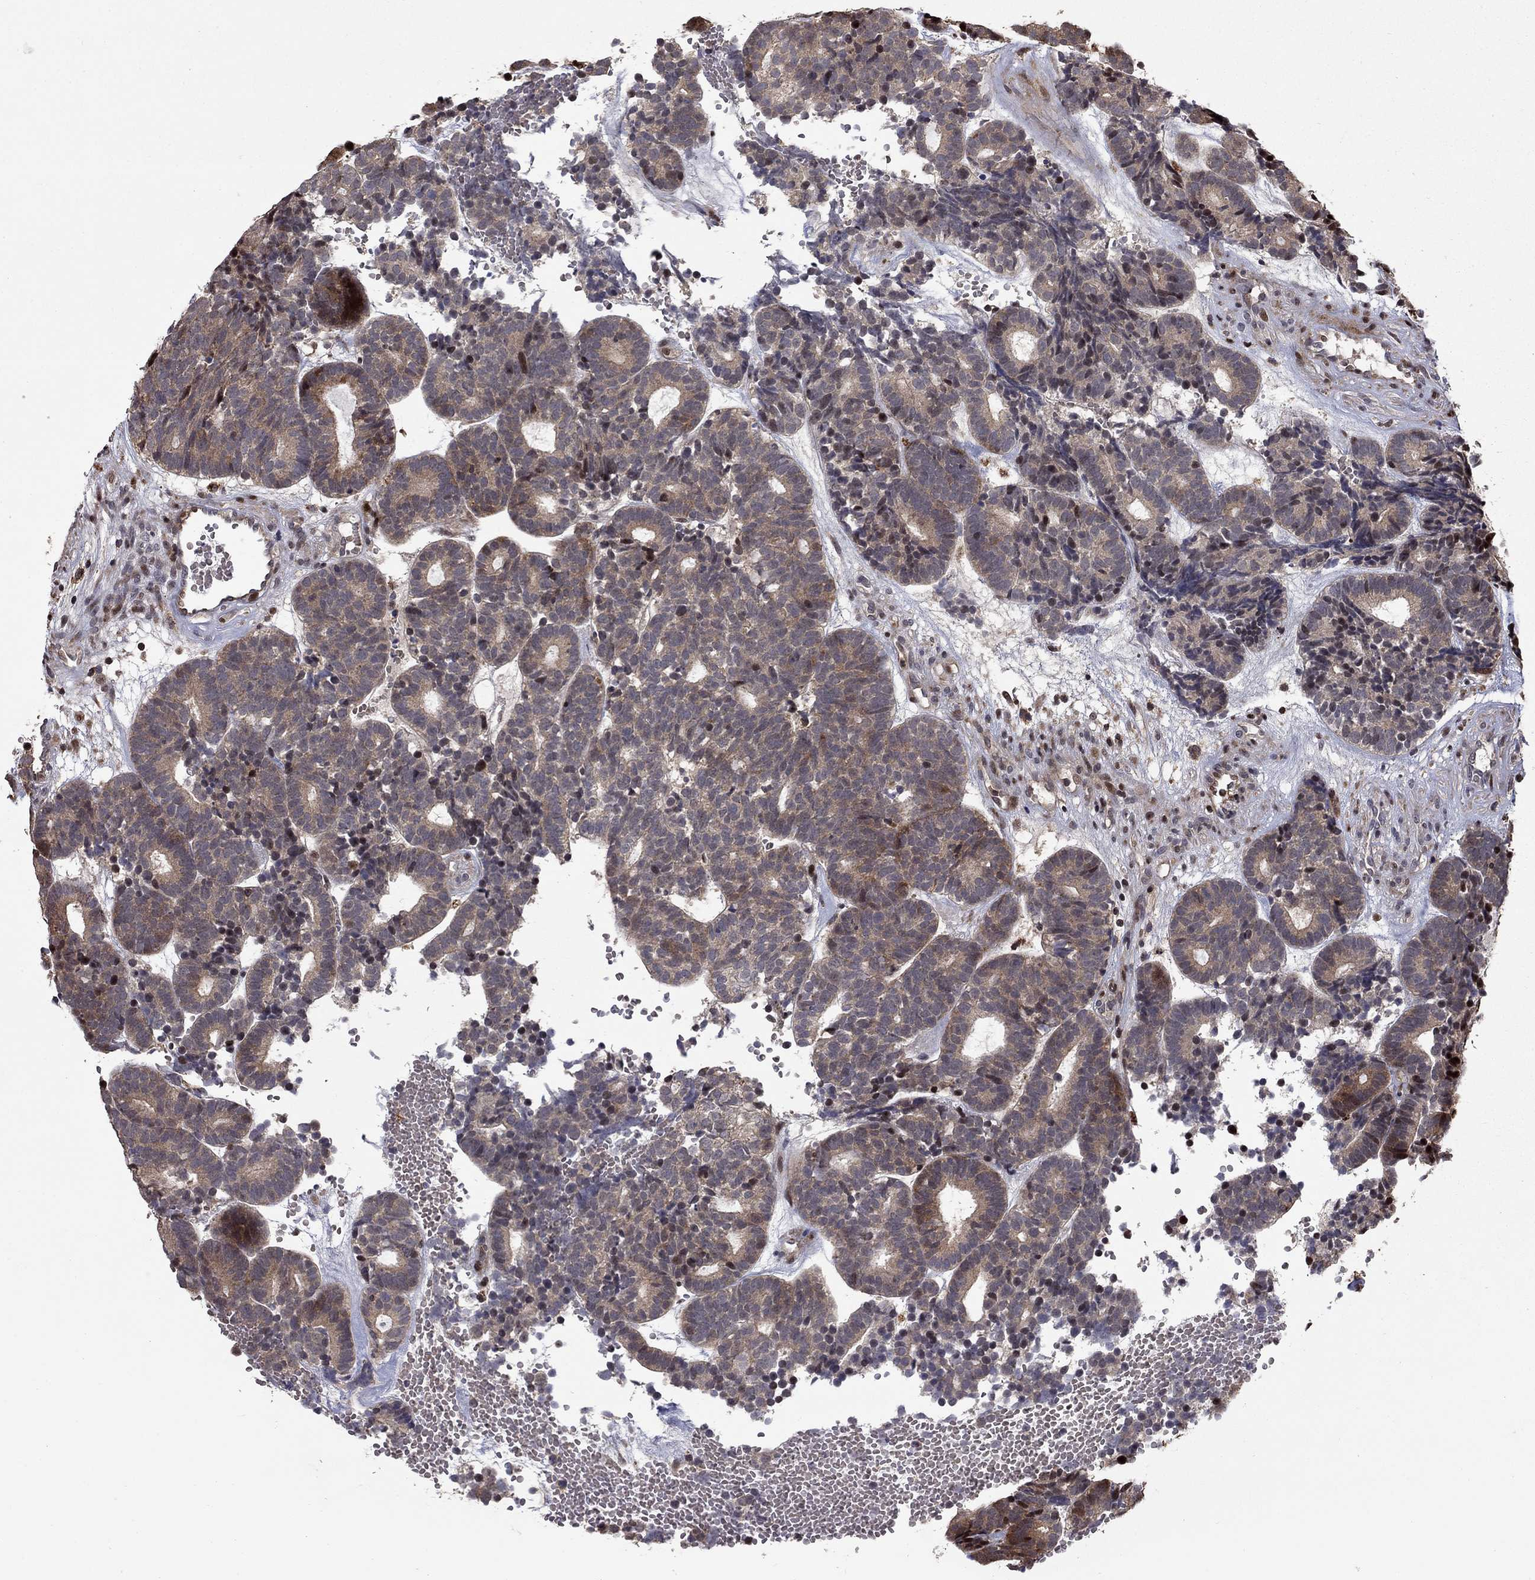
{"staining": {"intensity": "strong", "quantity": "<25%", "location": "cytoplasmic/membranous"}, "tissue": "head and neck cancer", "cell_type": "Tumor cells", "image_type": "cancer", "snomed": [{"axis": "morphology", "description": "Adenocarcinoma, NOS"}, {"axis": "topography", "description": "Head-Neck"}], "caption": "Immunohistochemistry (IHC) of head and neck adenocarcinoma exhibits medium levels of strong cytoplasmic/membranous expression in approximately <25% of tumor cells.", "gene": "LPCAT4", "patient": {"sex": "female", "age": 81}}